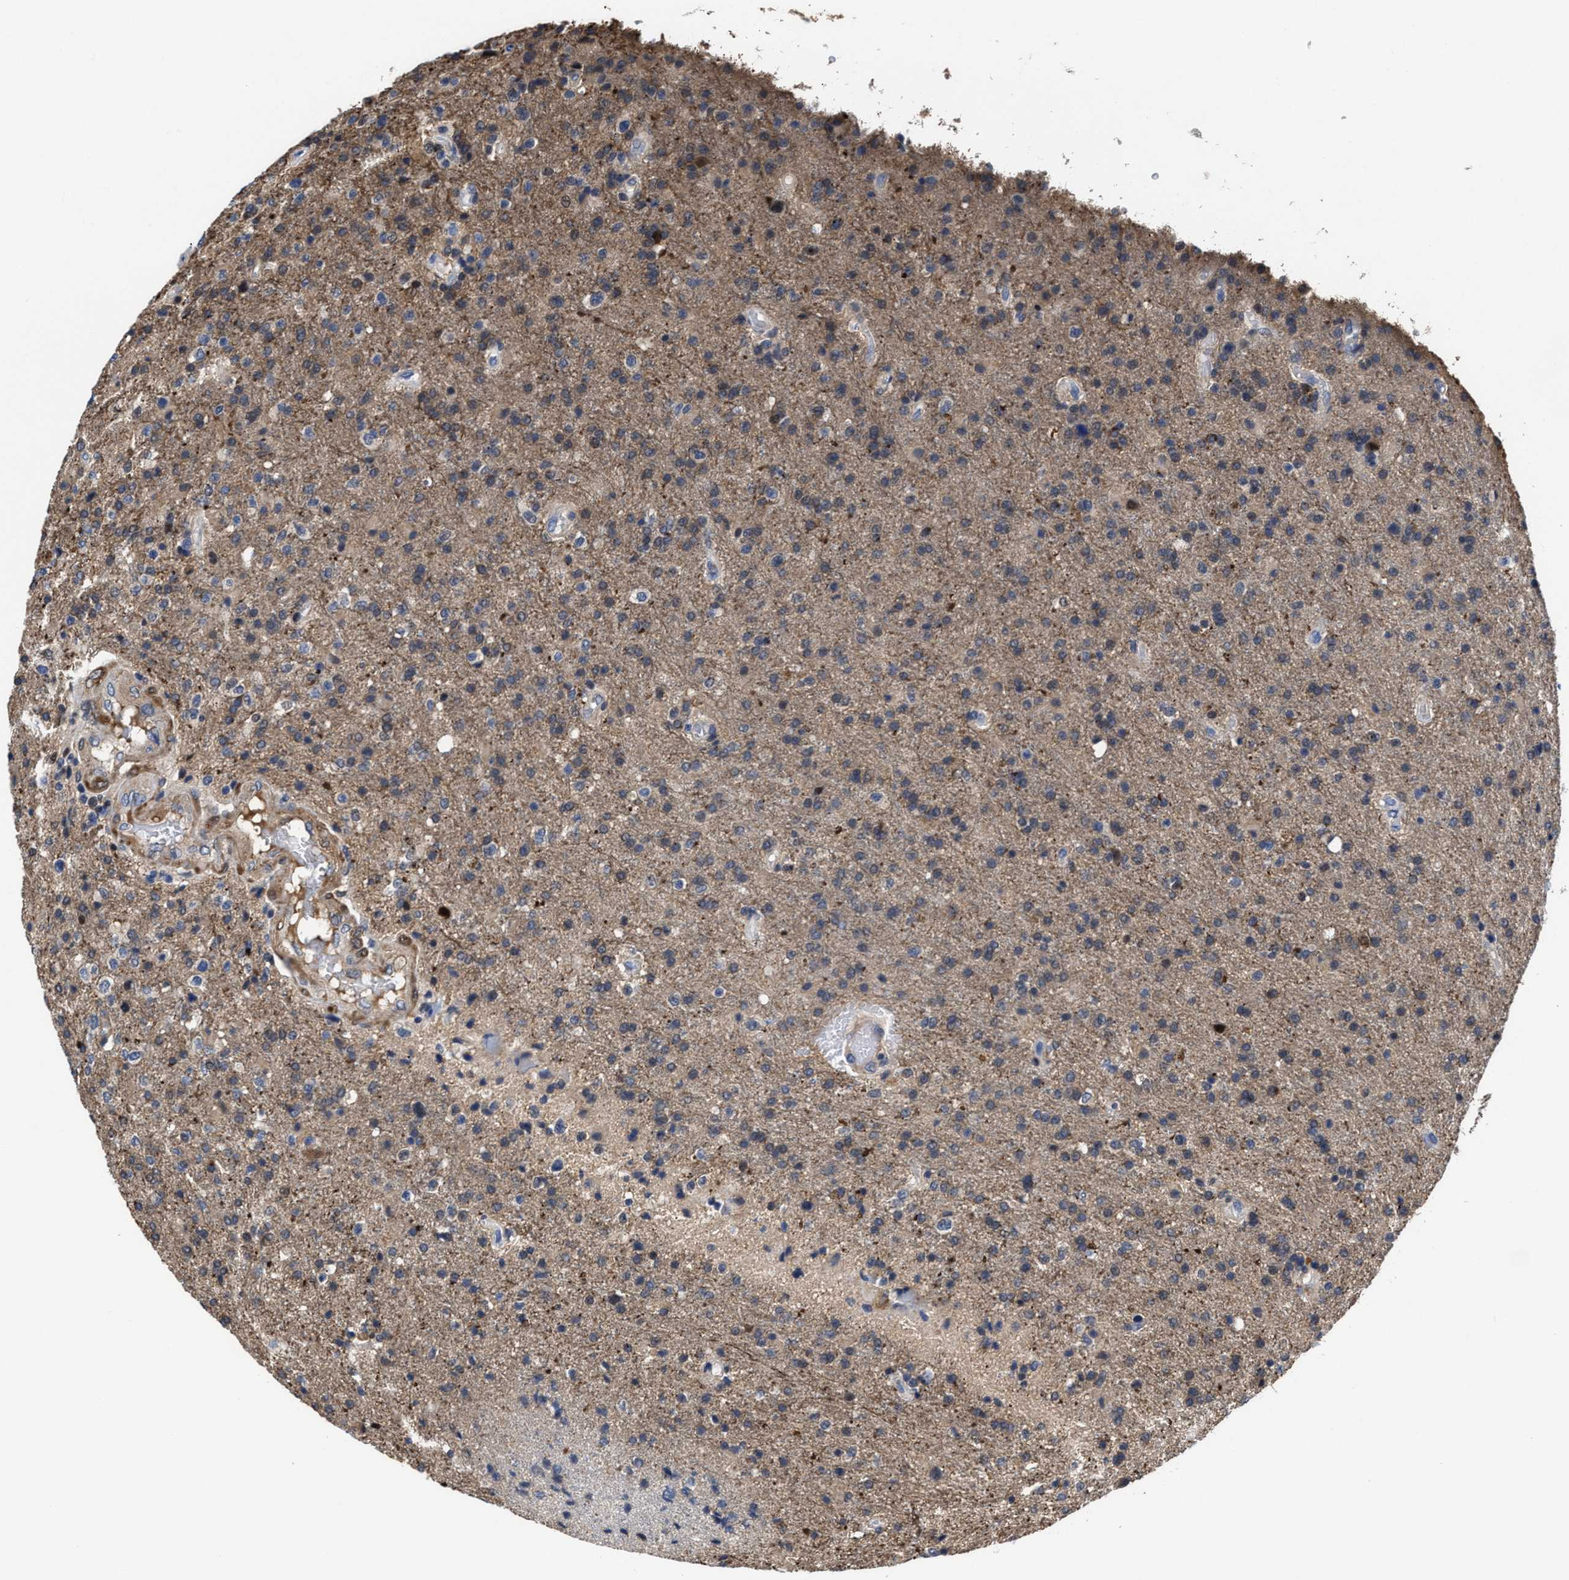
{"staining": {"intensity": "weak", "quantity": "25%-75%", "location": "cytoplasmic/membranous"}, "tissue": "glioma", "cell_type": "Tumor cells", "image_type": "cancer", "snomed": [{"axis": "morphology", "description": "Glioma, malignant, High grade"}, {"axis": "topography", "description": "Brain"}], "caption": "This histopathology image exhibits glioma stained with immunohistochemistry (IHC) to label a protein in brown. The cytoplasmic/membranous of tumor cells show weak positivity for the protein. Nuclei are counter-stained blue.", "gene": "KIF12", "patient": {"sex": "male", "age": 72}}